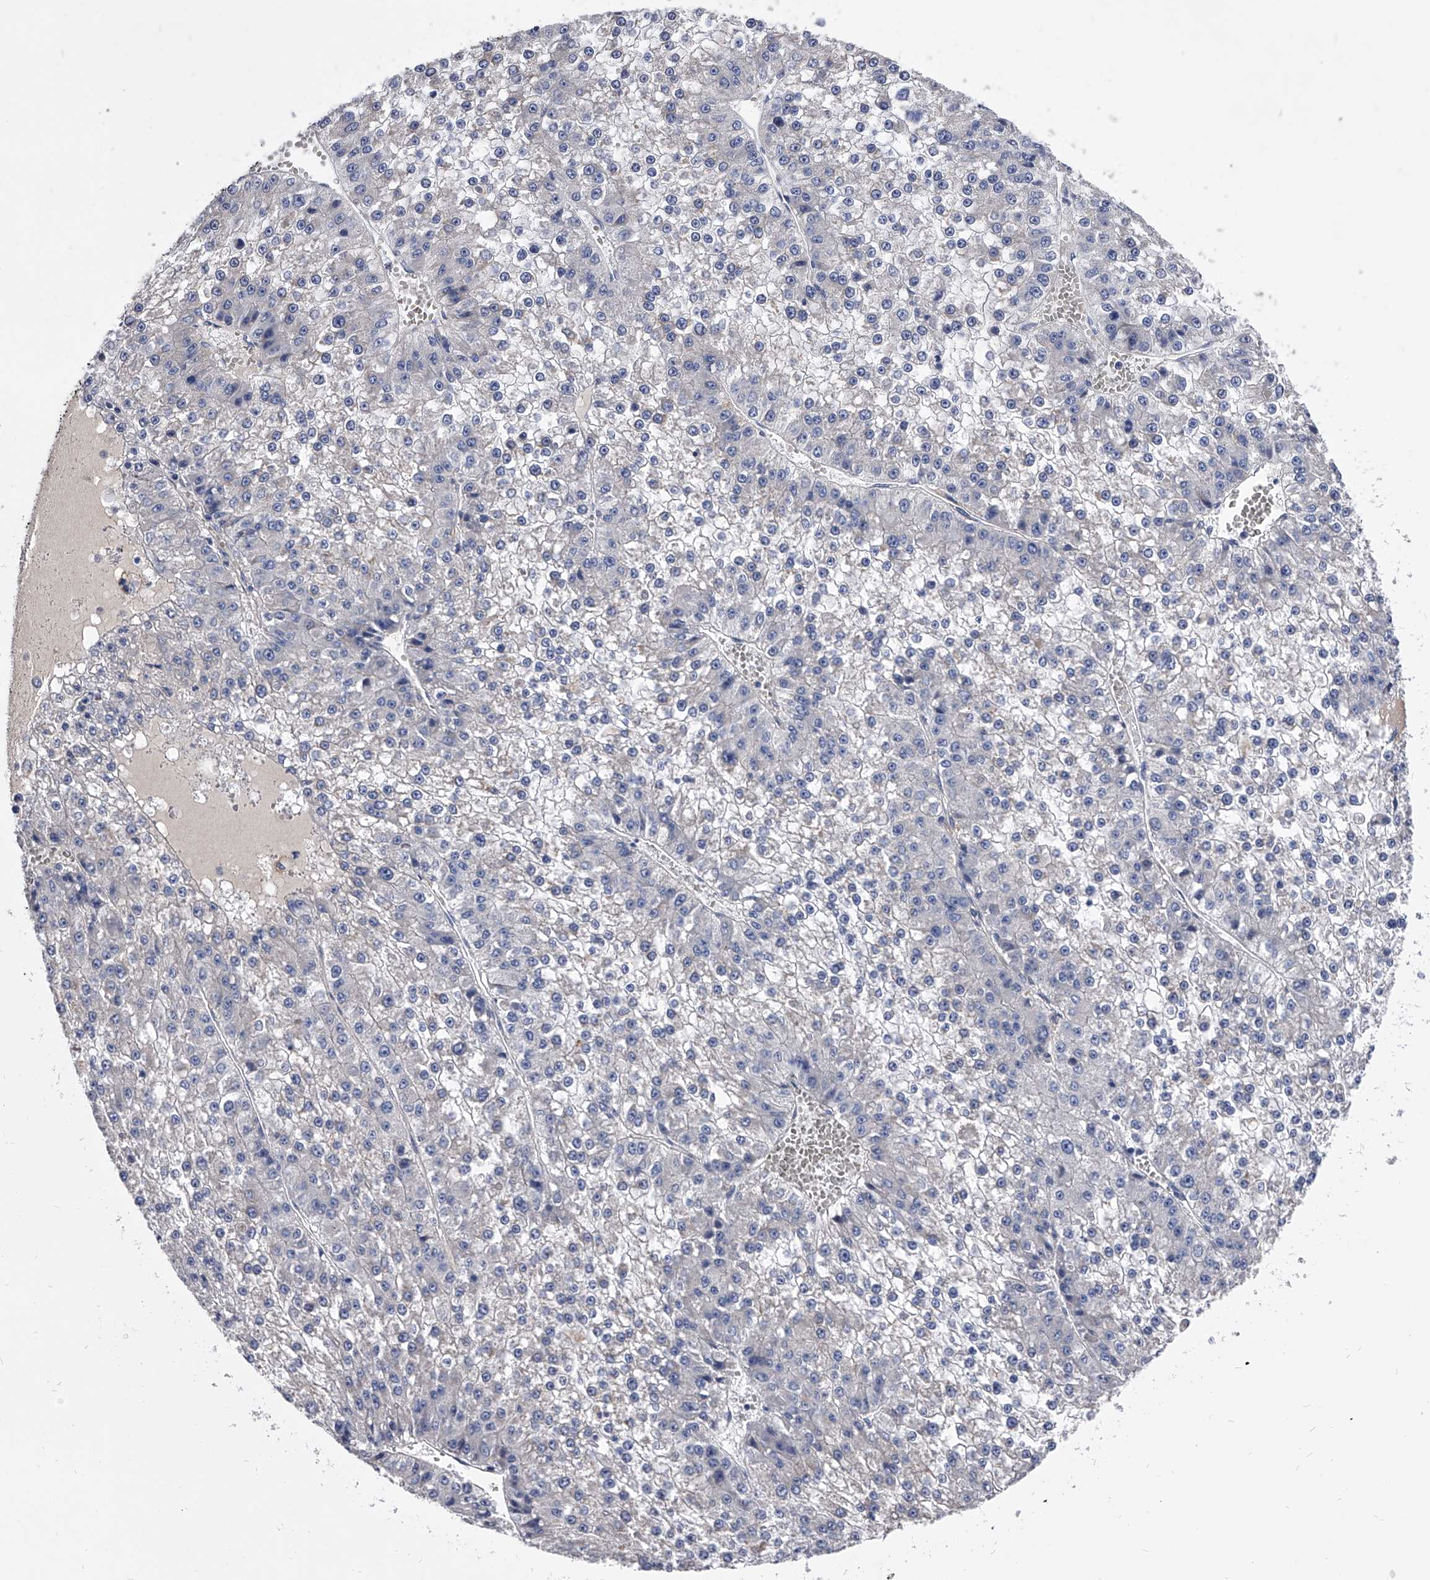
{"staining": {"intensity": "negative", "quantity": "none", "location": "none"}, "tissue": "liver cancer", "cell_type": "Tumor cells", "image_type": "cancer", "snomed": [{"axis": "morphology", "description": "Carcinoma, Hepatocellular, NOS"}, {"axis": "topography", "description": "Liver"}], "caption": "Image shows no significant protein staining in tumor cells of liver cancer. (DAB (3,3'-diaminobenzidine) immunohistochemistry with hematoxylin counter stain).", "gene": "EFCAB7", "patient": {"sex": "female", "age": 73}}